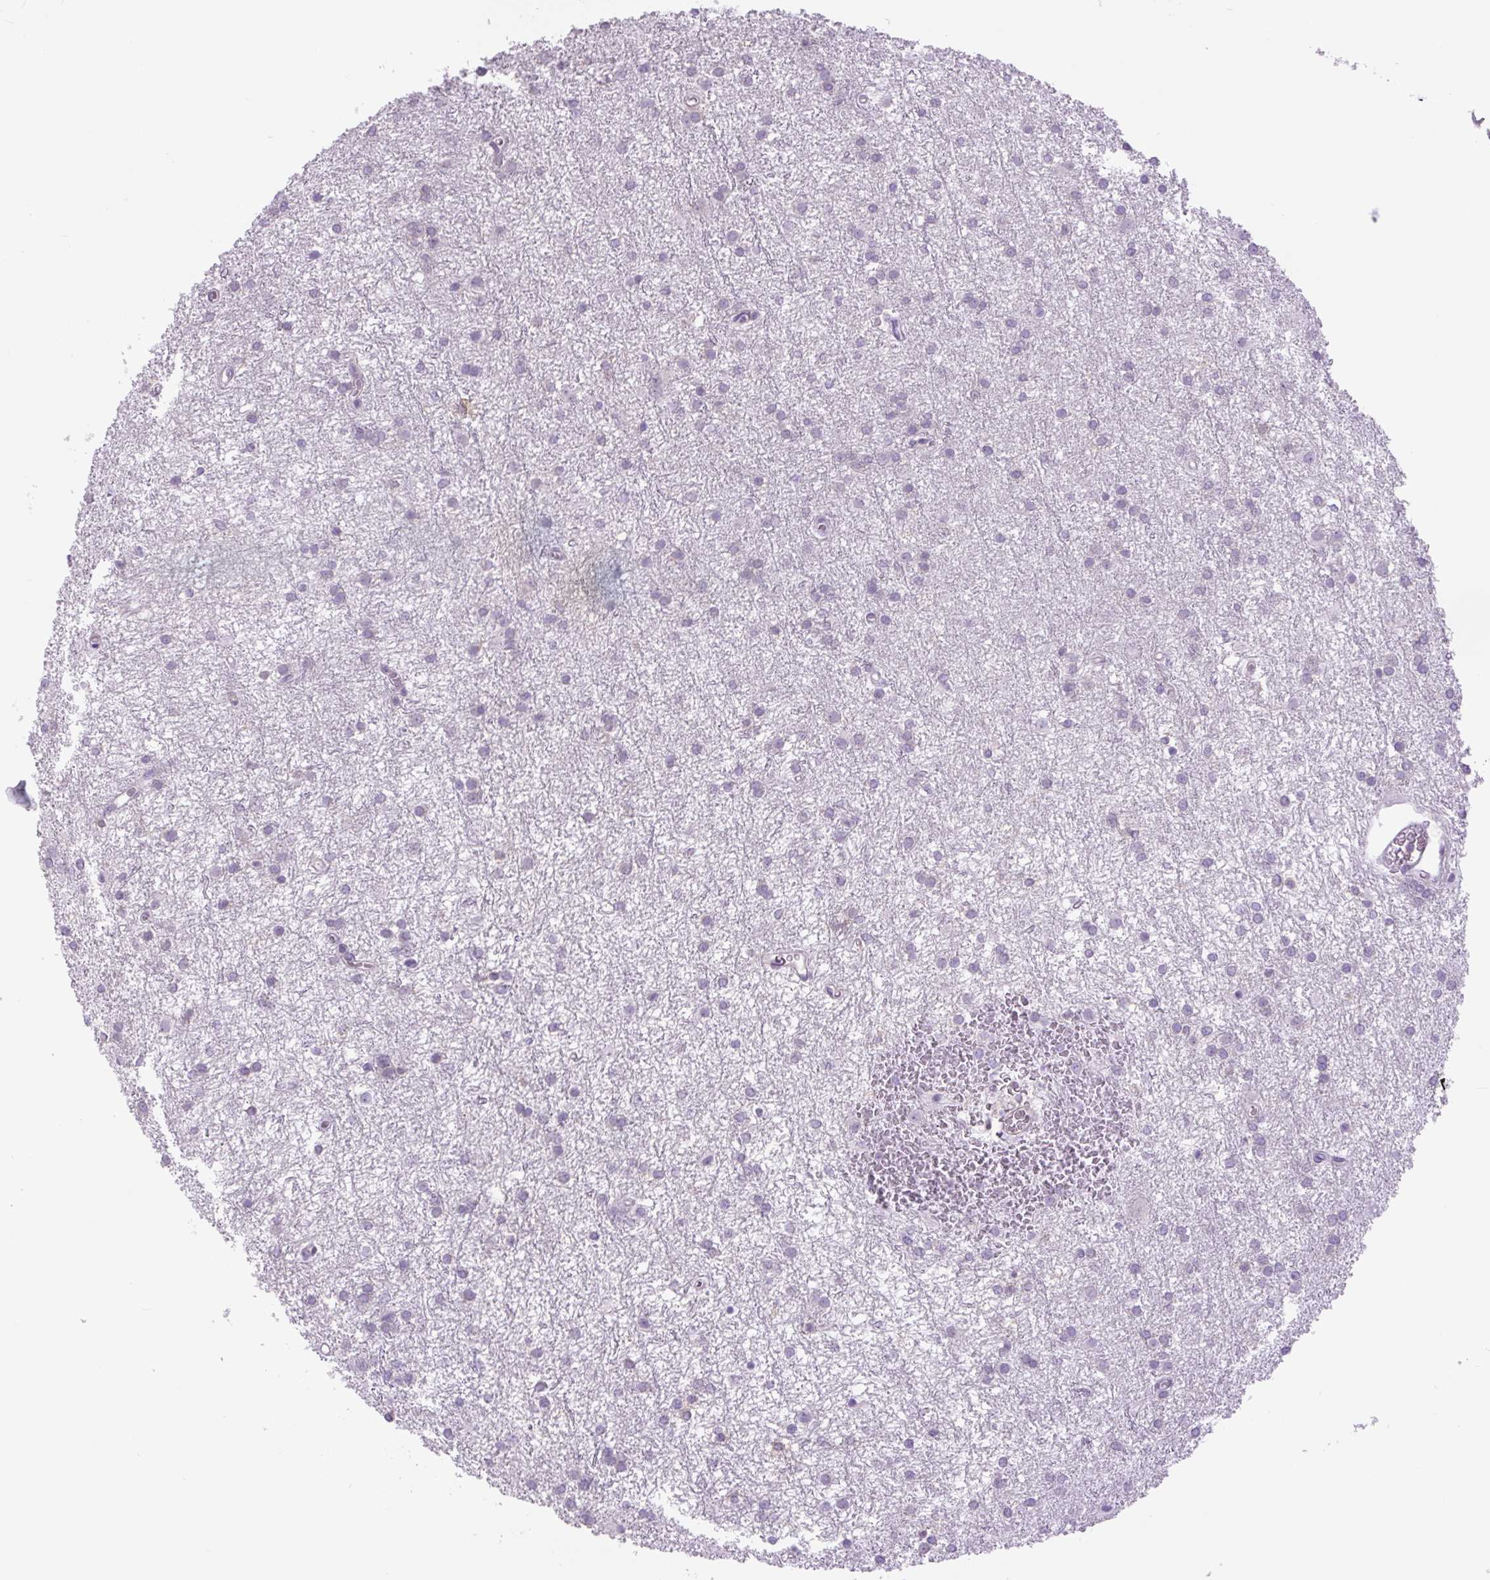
{"staining": {"intensity": "negative", "quantity": "none", "location": "none"}, "tissue": "glioma", "cell_type": "Tumor cells", "image_type": "cancer", "snomed": [{"axis": "morphology", "description": "Glioma, malignant, High grade"}, {"axis": "topography", "description": "Brain"}], "caption": "A histopathology image of human malignant high-grade glioma is negative for staining in tumor cells.", "gene": "MINK1", "patient": {"sex": "female", "age": 50}}